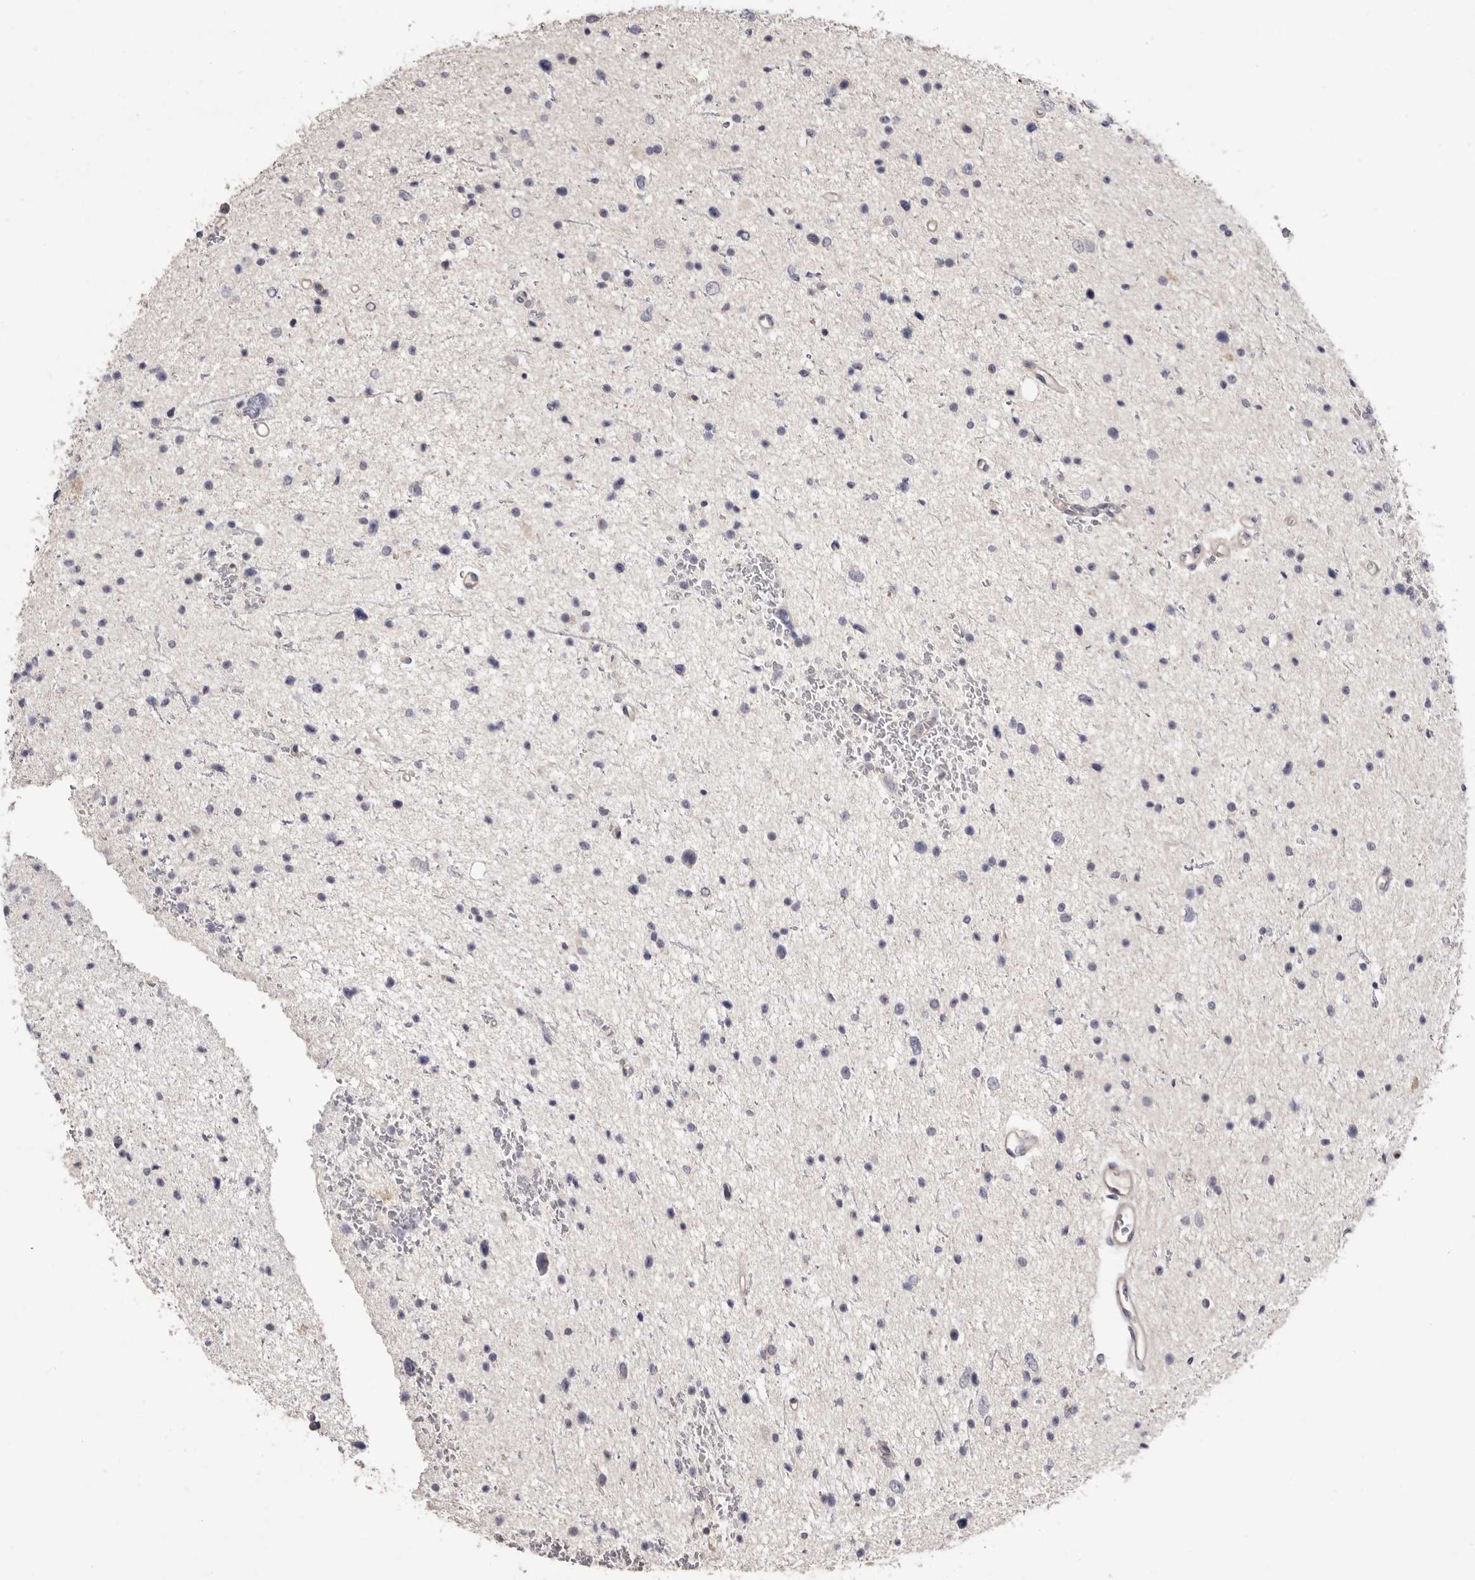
{"staining": {"intensity": "negative", "quantity": "none", "location": "none"}, "tissue": "glioma", "cell_type": "Tumor cells", "image_type": "cancer", "snomed": [{"axis": "morphology", "description": "Glioma, malignant, Low grade"}, {"axis": "topography", "description": "Brain"}], "caption": "Glioma stained for a protein using immunohistochemistry (IHC) demonstrates no staining tumor cells.", "gene": "MMACHC", "patient": {"sex": "female", "age": 37}}